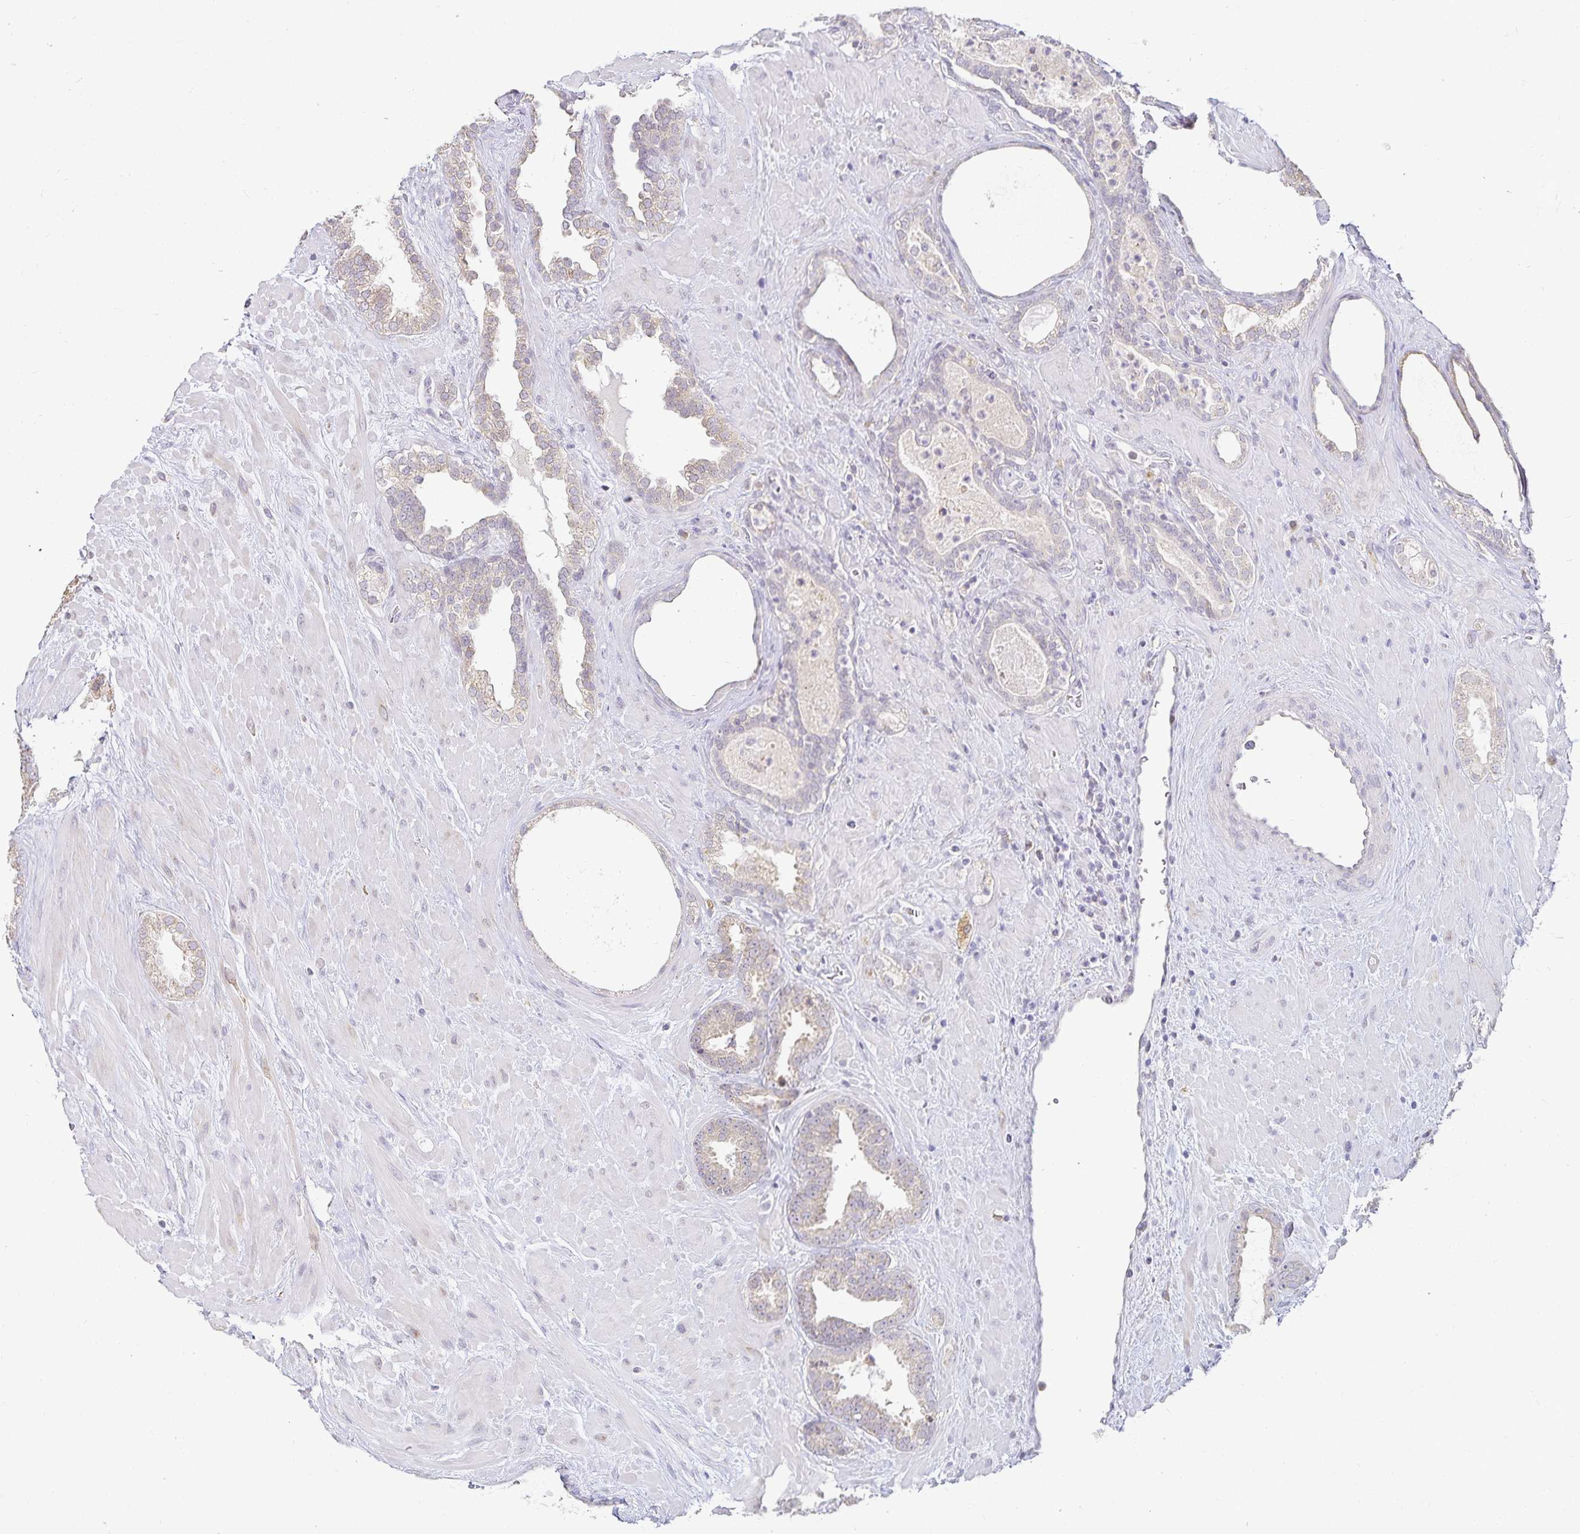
{"staining": {"intensity": "weak", "quantity": "<25%", "location": "cytoplasmic/membranous"}, "tissue": "prostate cancer", "cell_type": "Tumor cells", "image_type": "cancer", "snomed": [{"axis": "morphology", "description": "Adenocarcinoma, Low grade"}, {"axis": "topography", "description": "Prostate"}], "caption": "Tumor cells show no significant protein expression in adenocarcinoma (low-grade) (prostate).", "gene": "GP2", "patient": {"sex": "male", "age": 62}}